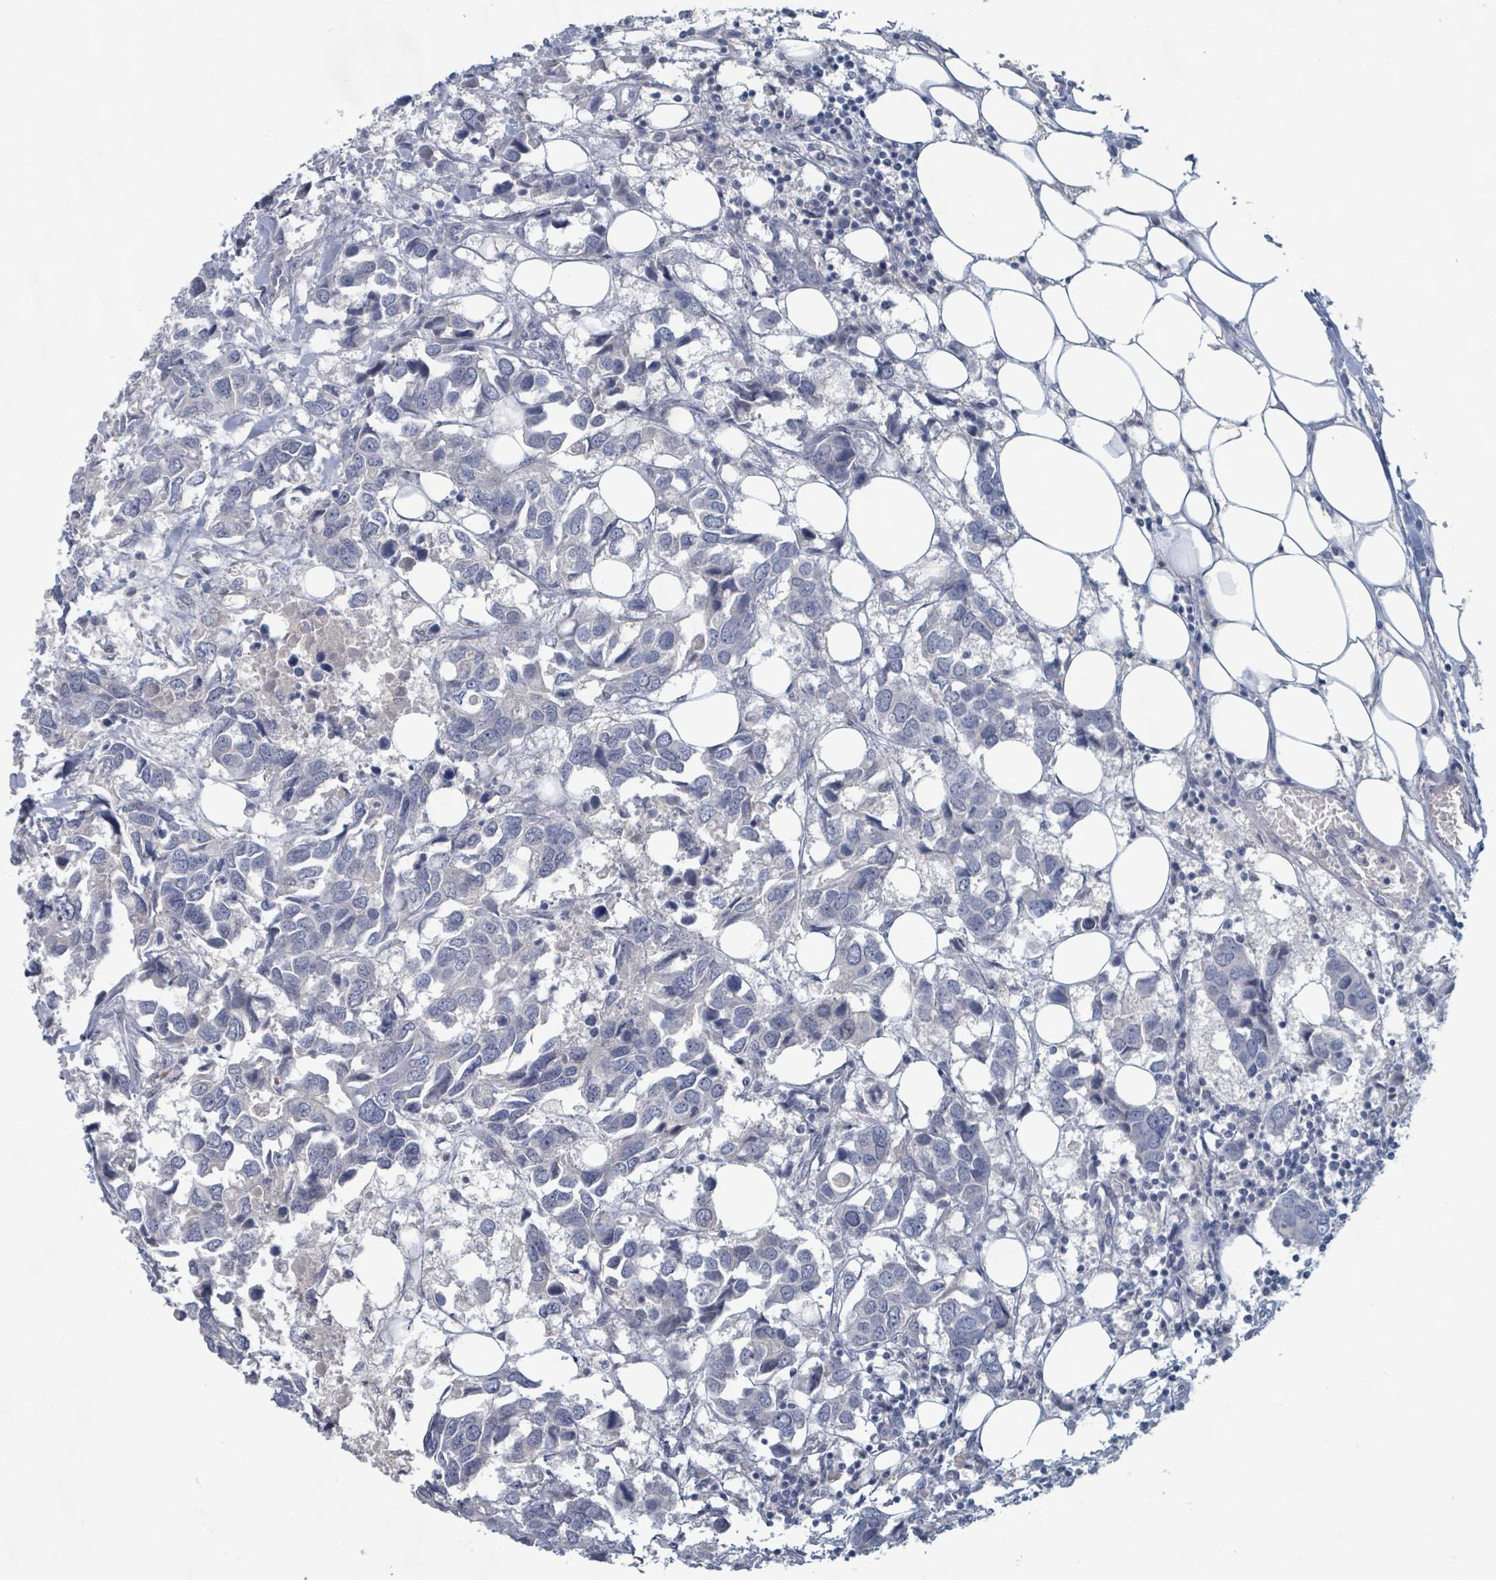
{"staining": {"intensity": "negative", "quantity": "none", "location": "none"}, "tissue": "breast cancer", "cell_type": "Tumor cells", "image_type": "cancer", "snomed": [{"axis": "morphology", "description": "Duct carcinoma"}, {"axis": "topography", "description": "Breast"}], "caption": "A micrograph of intraductal carcinoma (breast) stained for a protein shows no brown staining in tumor cells. (DAB (3,3'-diaminobenzidine) immunohistochemistry visualized using brightfield microscopy, high magnification).", "gene": "WNT11", "patient": {"sex": "female", "age": 83}}